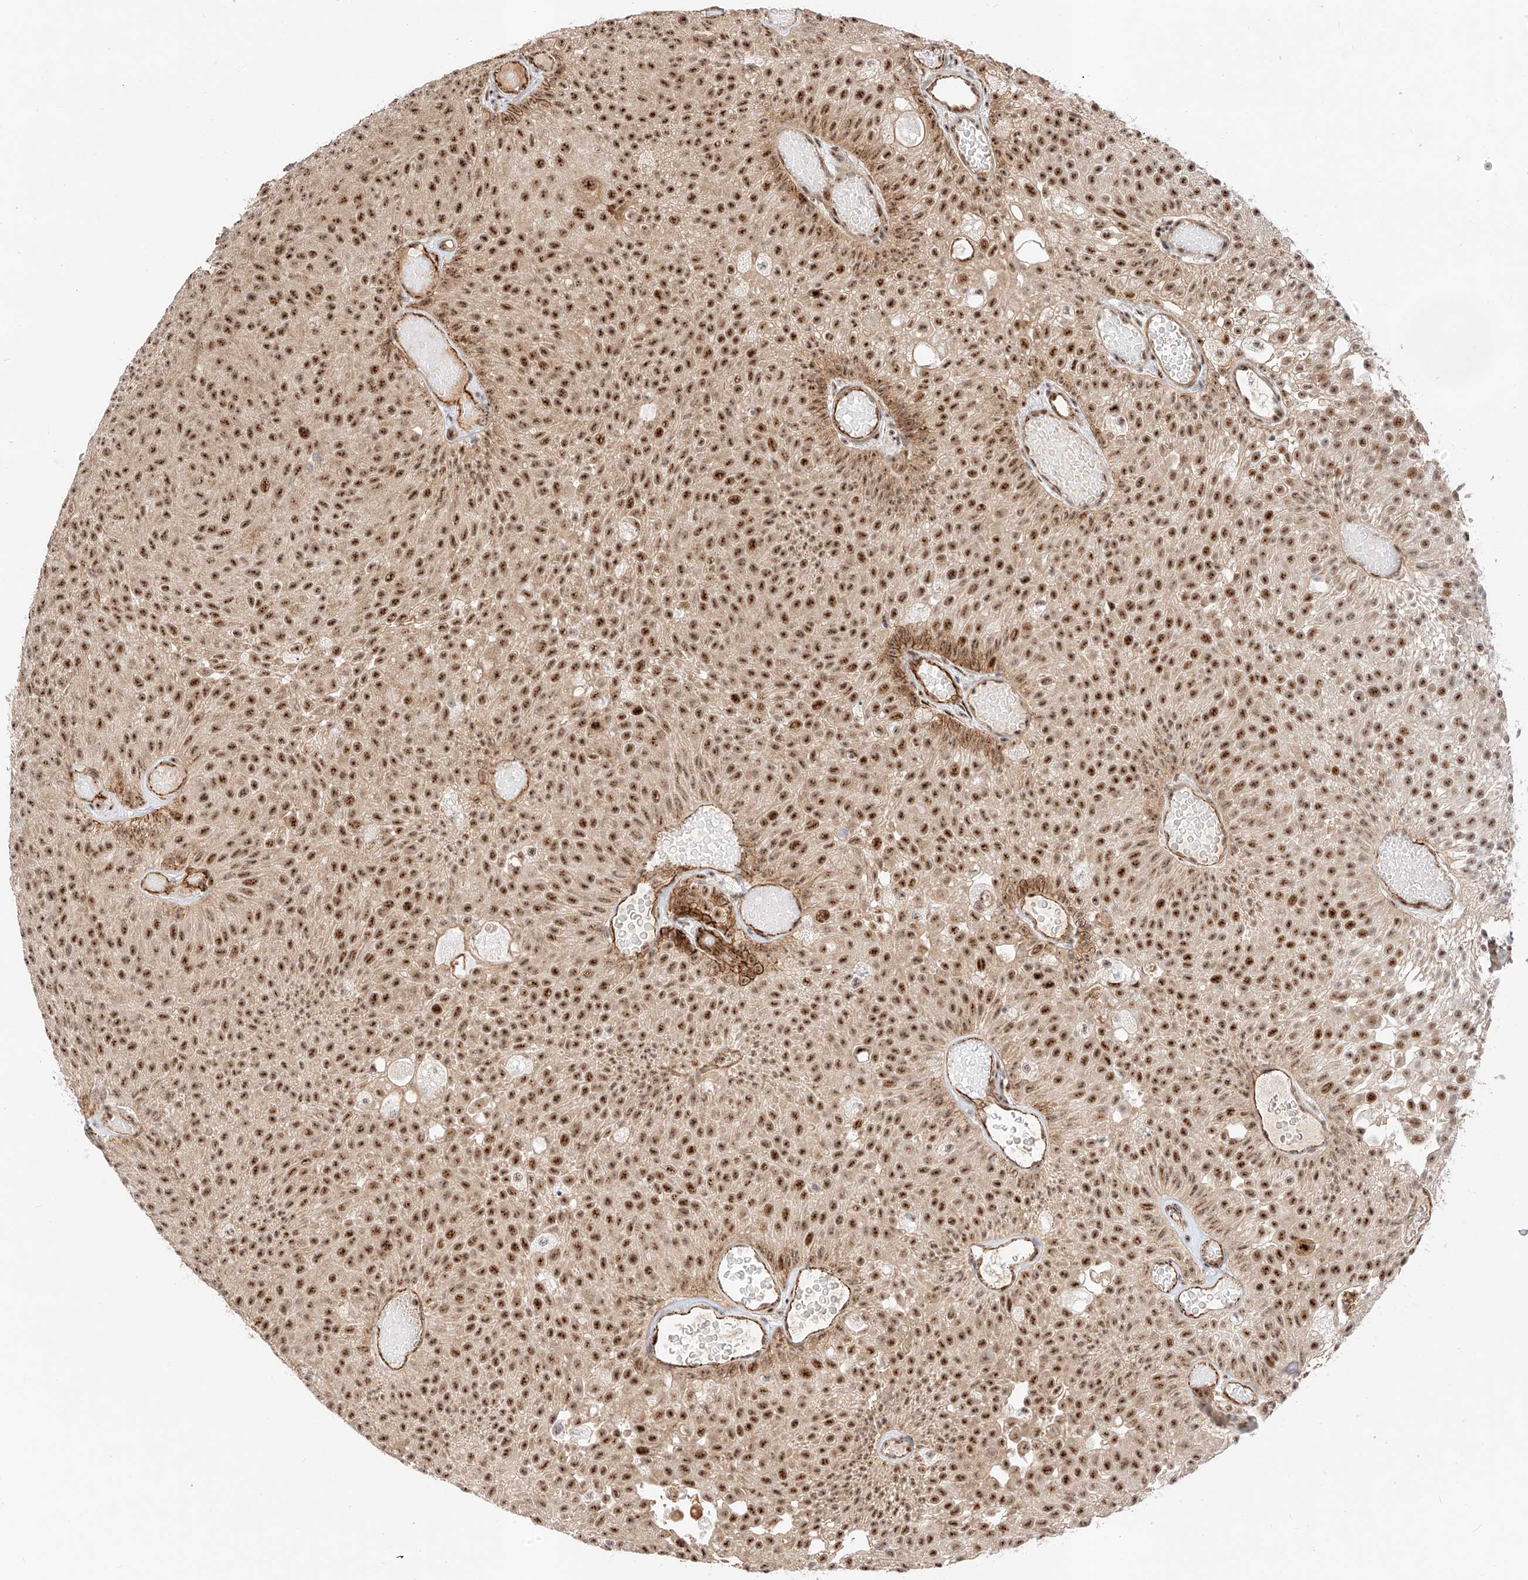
{"staining": {"intensity": "strong", "quantity": ">75%", "location": "nuclear"}, "tissue": "urothelial cancer", "cell_type": "Tumor cells", "image_type": "cancer", "snomed": [{"axis": "morphology", "description": "Urothelial carcinoma, Low grade"}, {"axis": "topography", "description": "Urinary bladder"}], "caption": "IHC micrograph of neoplastic tissue: low-grade urothelial carcinoma stained using immunohistochemistry shows high levels of strong protein expression localized specifically in the nuclear of tumor cells, appearing as a nuclear brown color.", "gene": "ATXN7L2", "patient": {"sex": "male", "age": 78}}